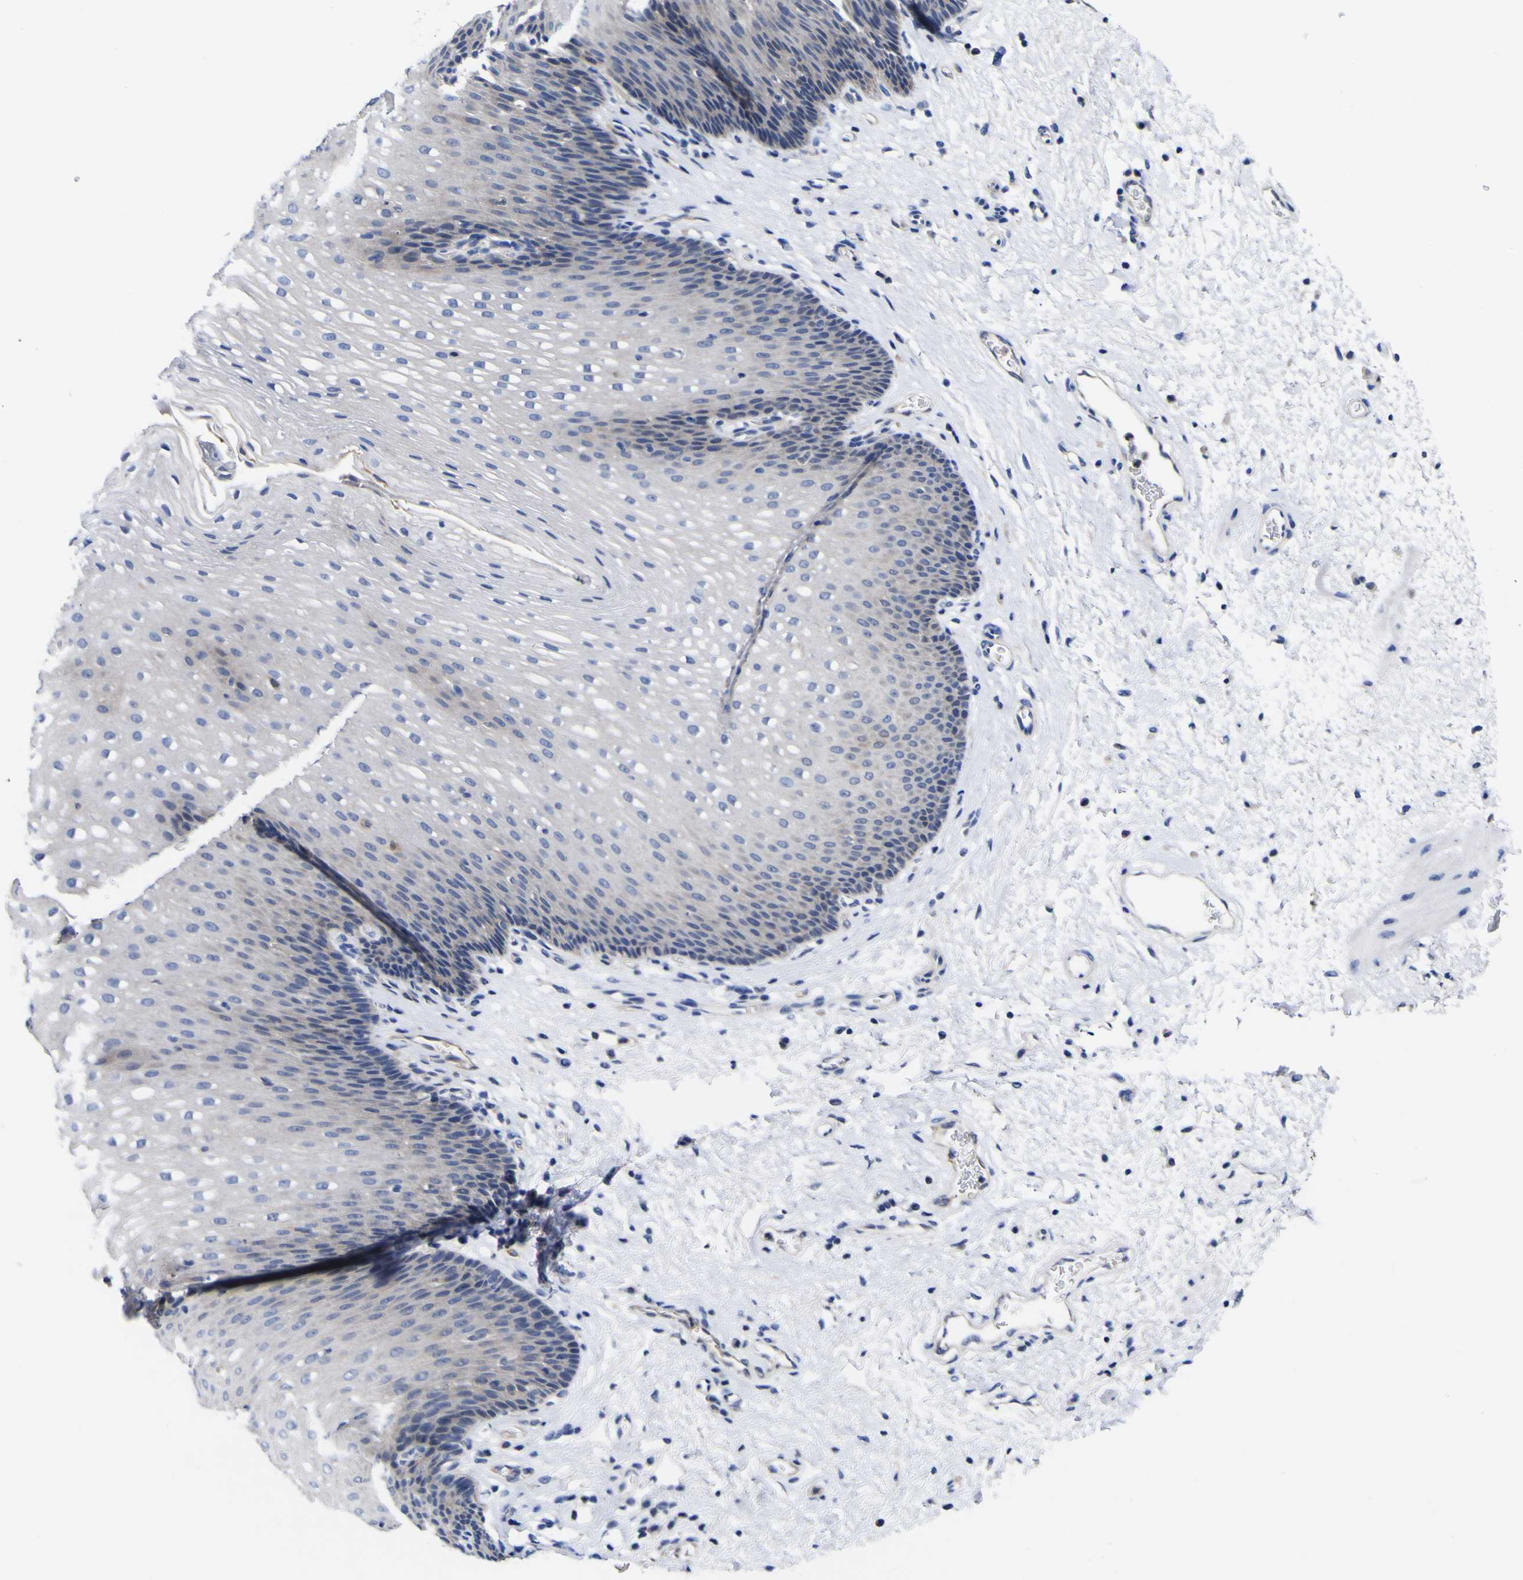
{"staining": {"intensity": "negative", "quantity": "none", "location": "none"}, "tissue": "esophagus", "cell_type": "Squamous epithelial cells", "image_type": "normal", "snomed": [{"axis": "morphology", "description": "Normal tissue, NOS"}, {"axis": "topography", "description": "Esophagus"}], "caption": "DAB (3,3'-diaminobenzidine) immunohistochemical staining of normal esophagus demonstrates no significant staining in squamous epithelial cells.", "gene": "CASP6", "patient": {"sex": "male", "age": 48}}